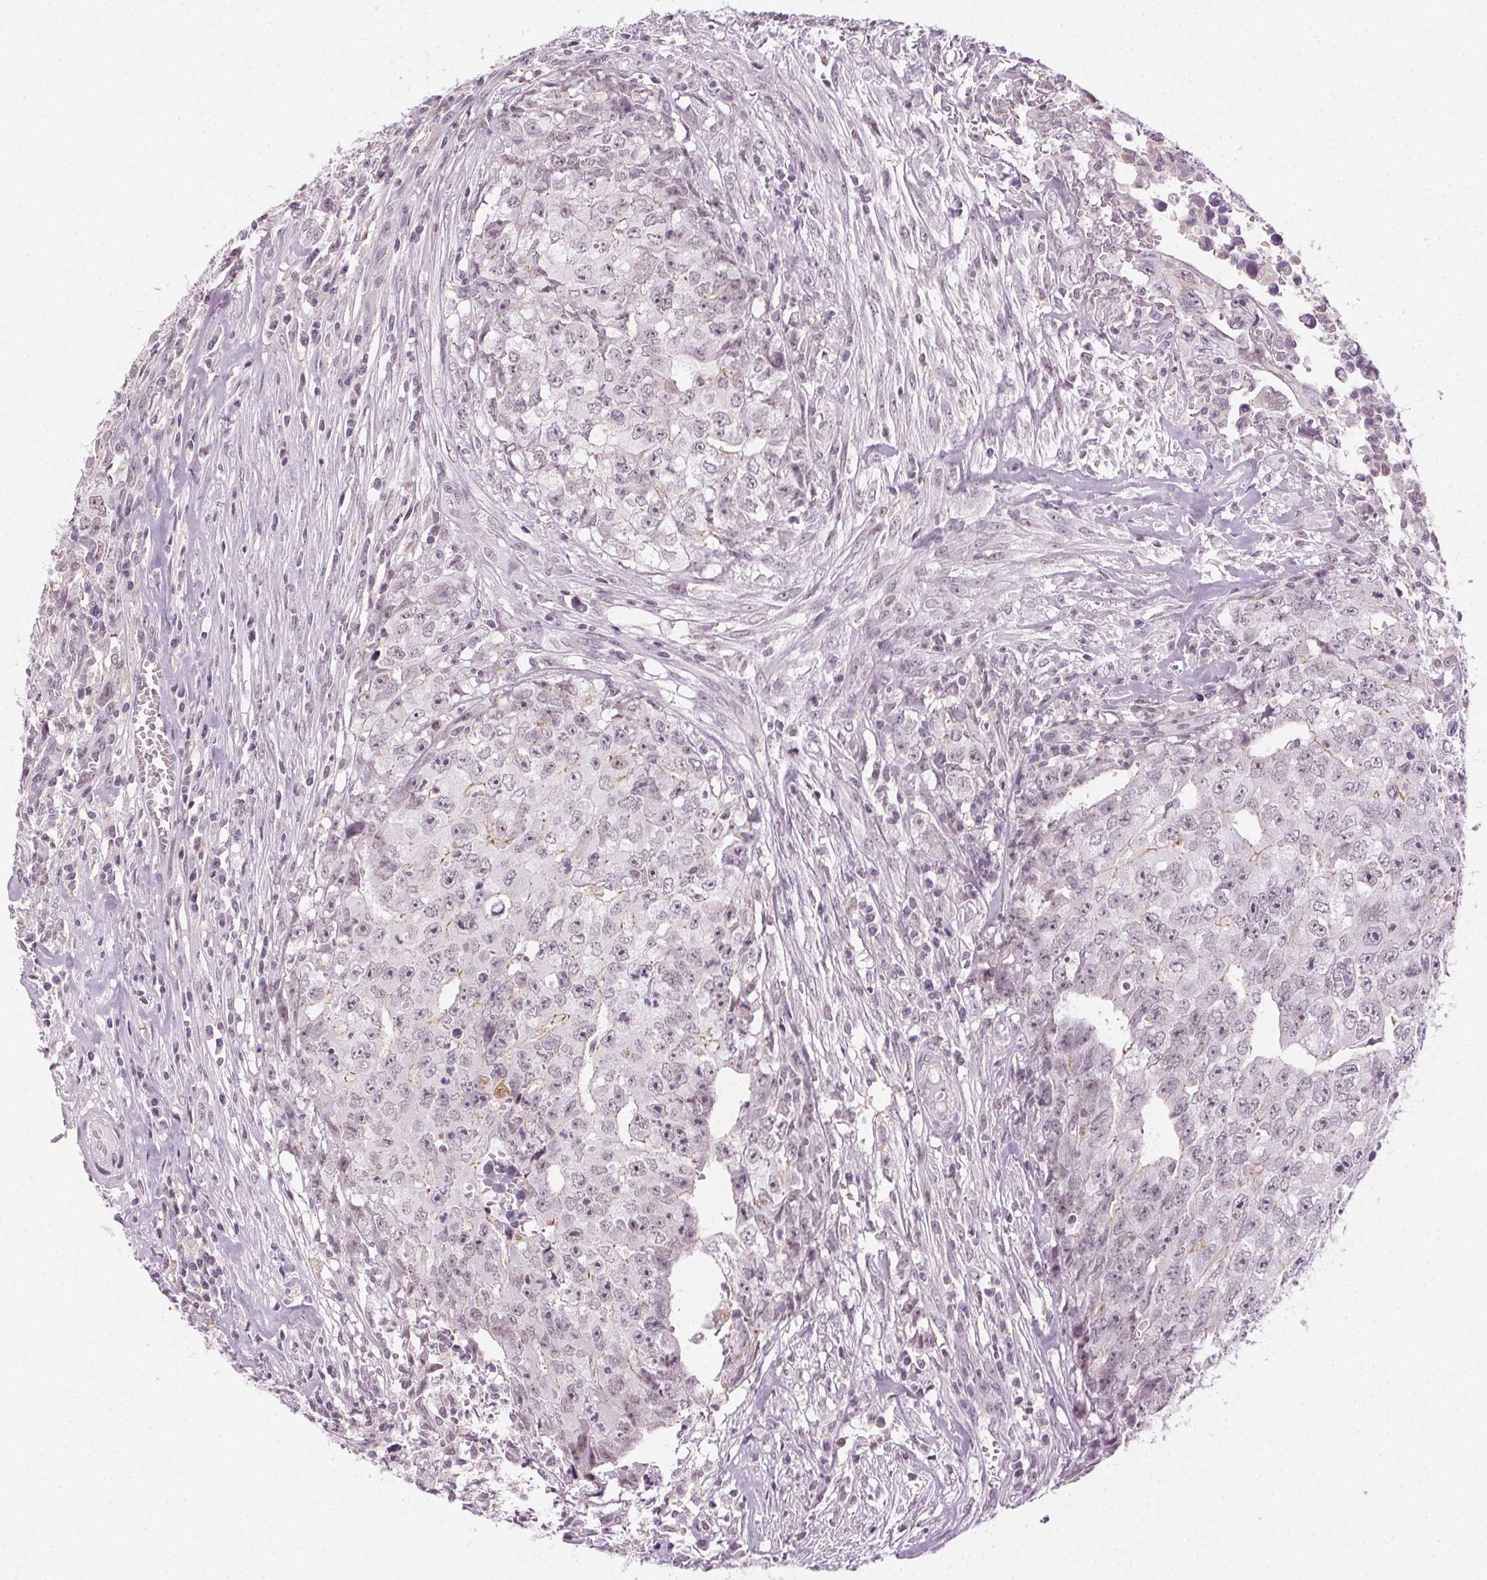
{"staining": {"intensity": "negative", "quantity": "none", "location": "none"}, "tissue": "testis cancer", "cell_type": "Tumor cells", "image_type": "cancer", "snomed": [{"axis": "morphology", "description": "Carcinoma, Embryonal, NOS"}, {"axis": "morphology", "description": "Teratoma, malignant, NOS"}, {"axis": "topography", "description": "Testis"}], "caption": "Immunohistochemical staining of embryonal carcinoma (testis) exhibits no significant staining in tumor cells.", "gene": "AIF1L", "patient": {"sex": "male", "age": 24}}